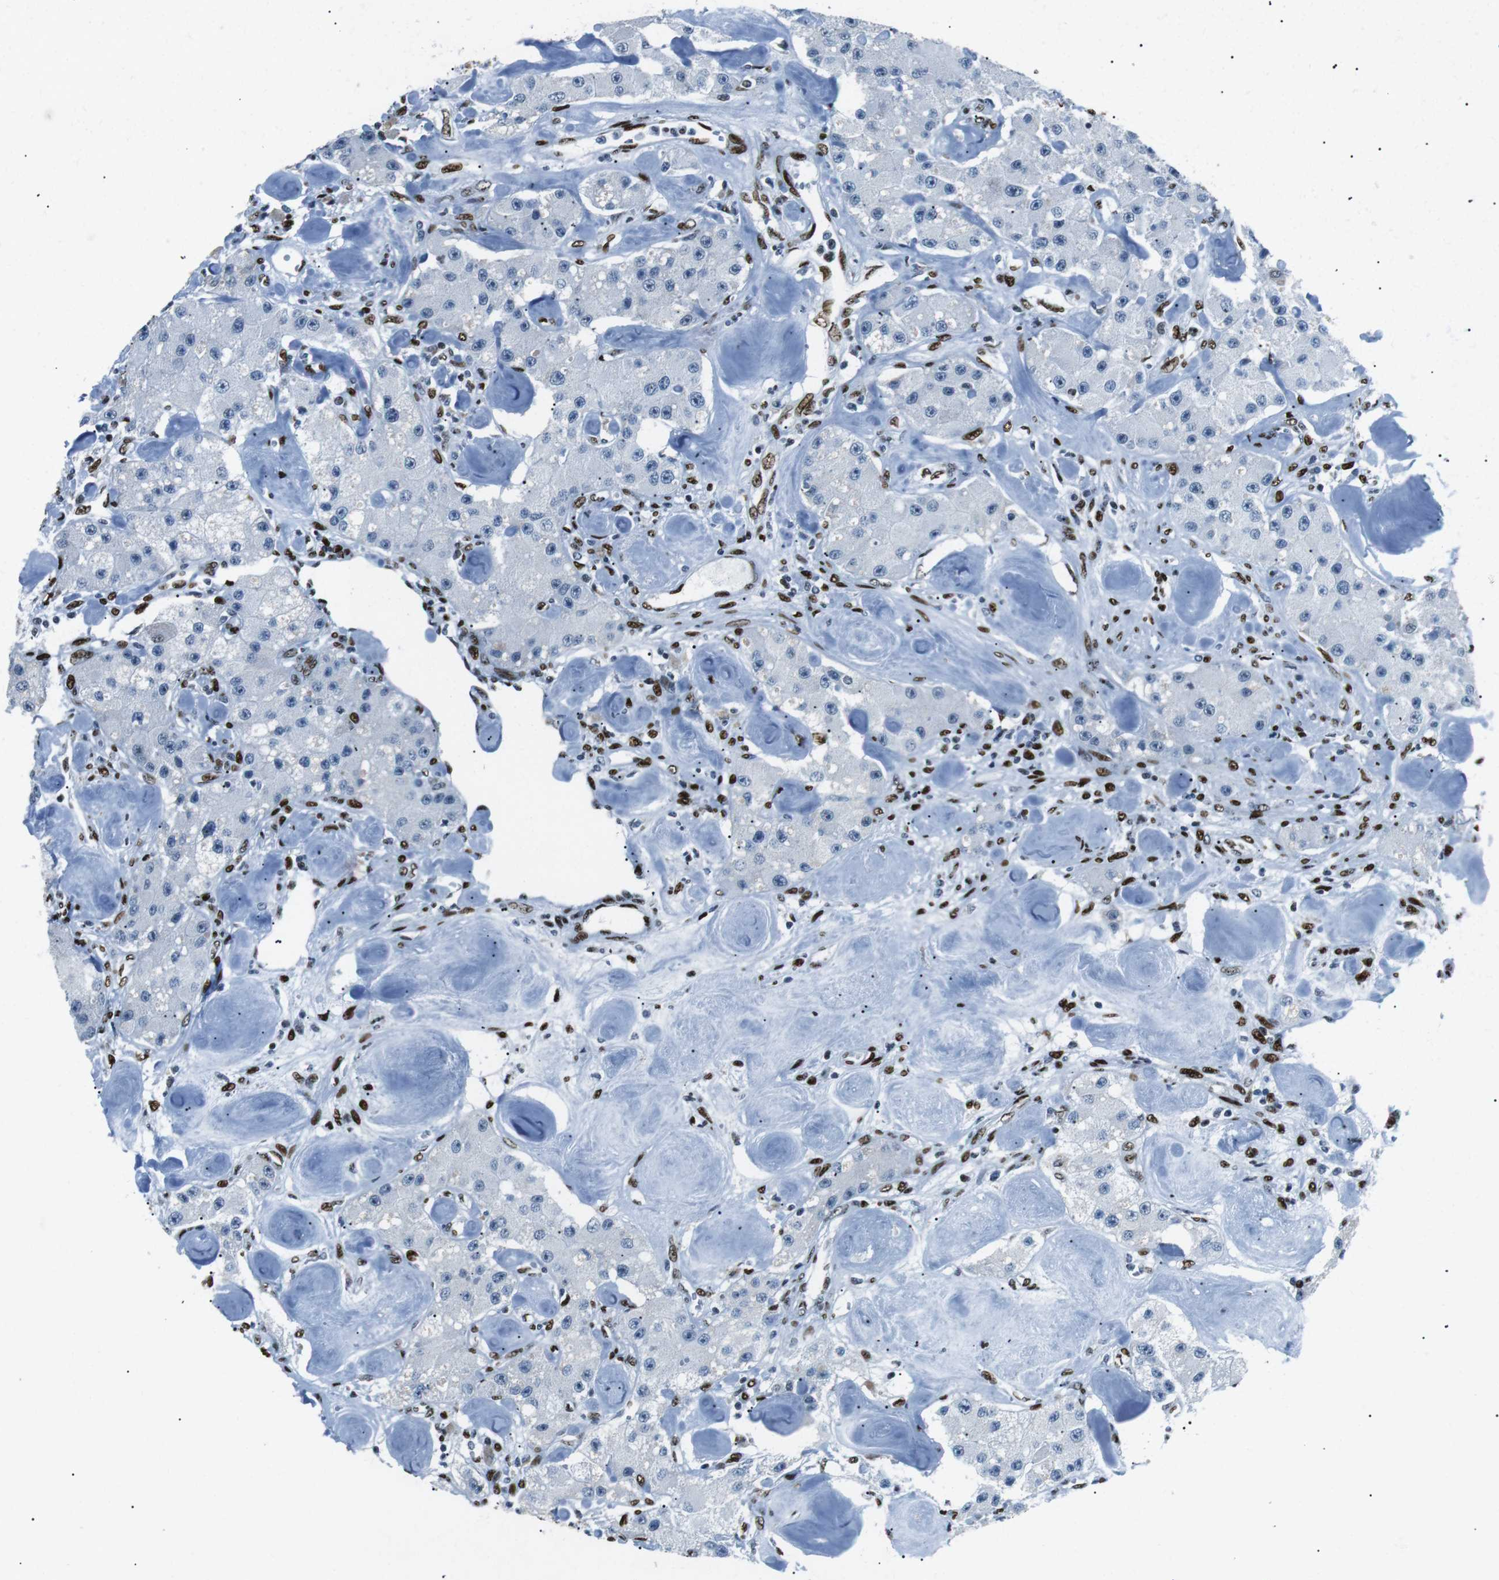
{"staining": {"intensity": "negative", "quantity": "none", "location": "none"}, "tissue": "carcinoid", "cell_type": "Tumor cells", "image_type": "cancer", "snomed": [{"axis": "morphology", "description": "Carcinoid, malignant, NOS"}, {"axis": "topography", "description": "Pancreas"}], "caption": "This photomicrograph is of carcinoid (malignant) stained with IHC to label a protein in brown with the nuclei are counter-stained blue. There is no positivity in tumor cells.", "gene": "PML", "patient": {"sex": "male", "age": 41}}